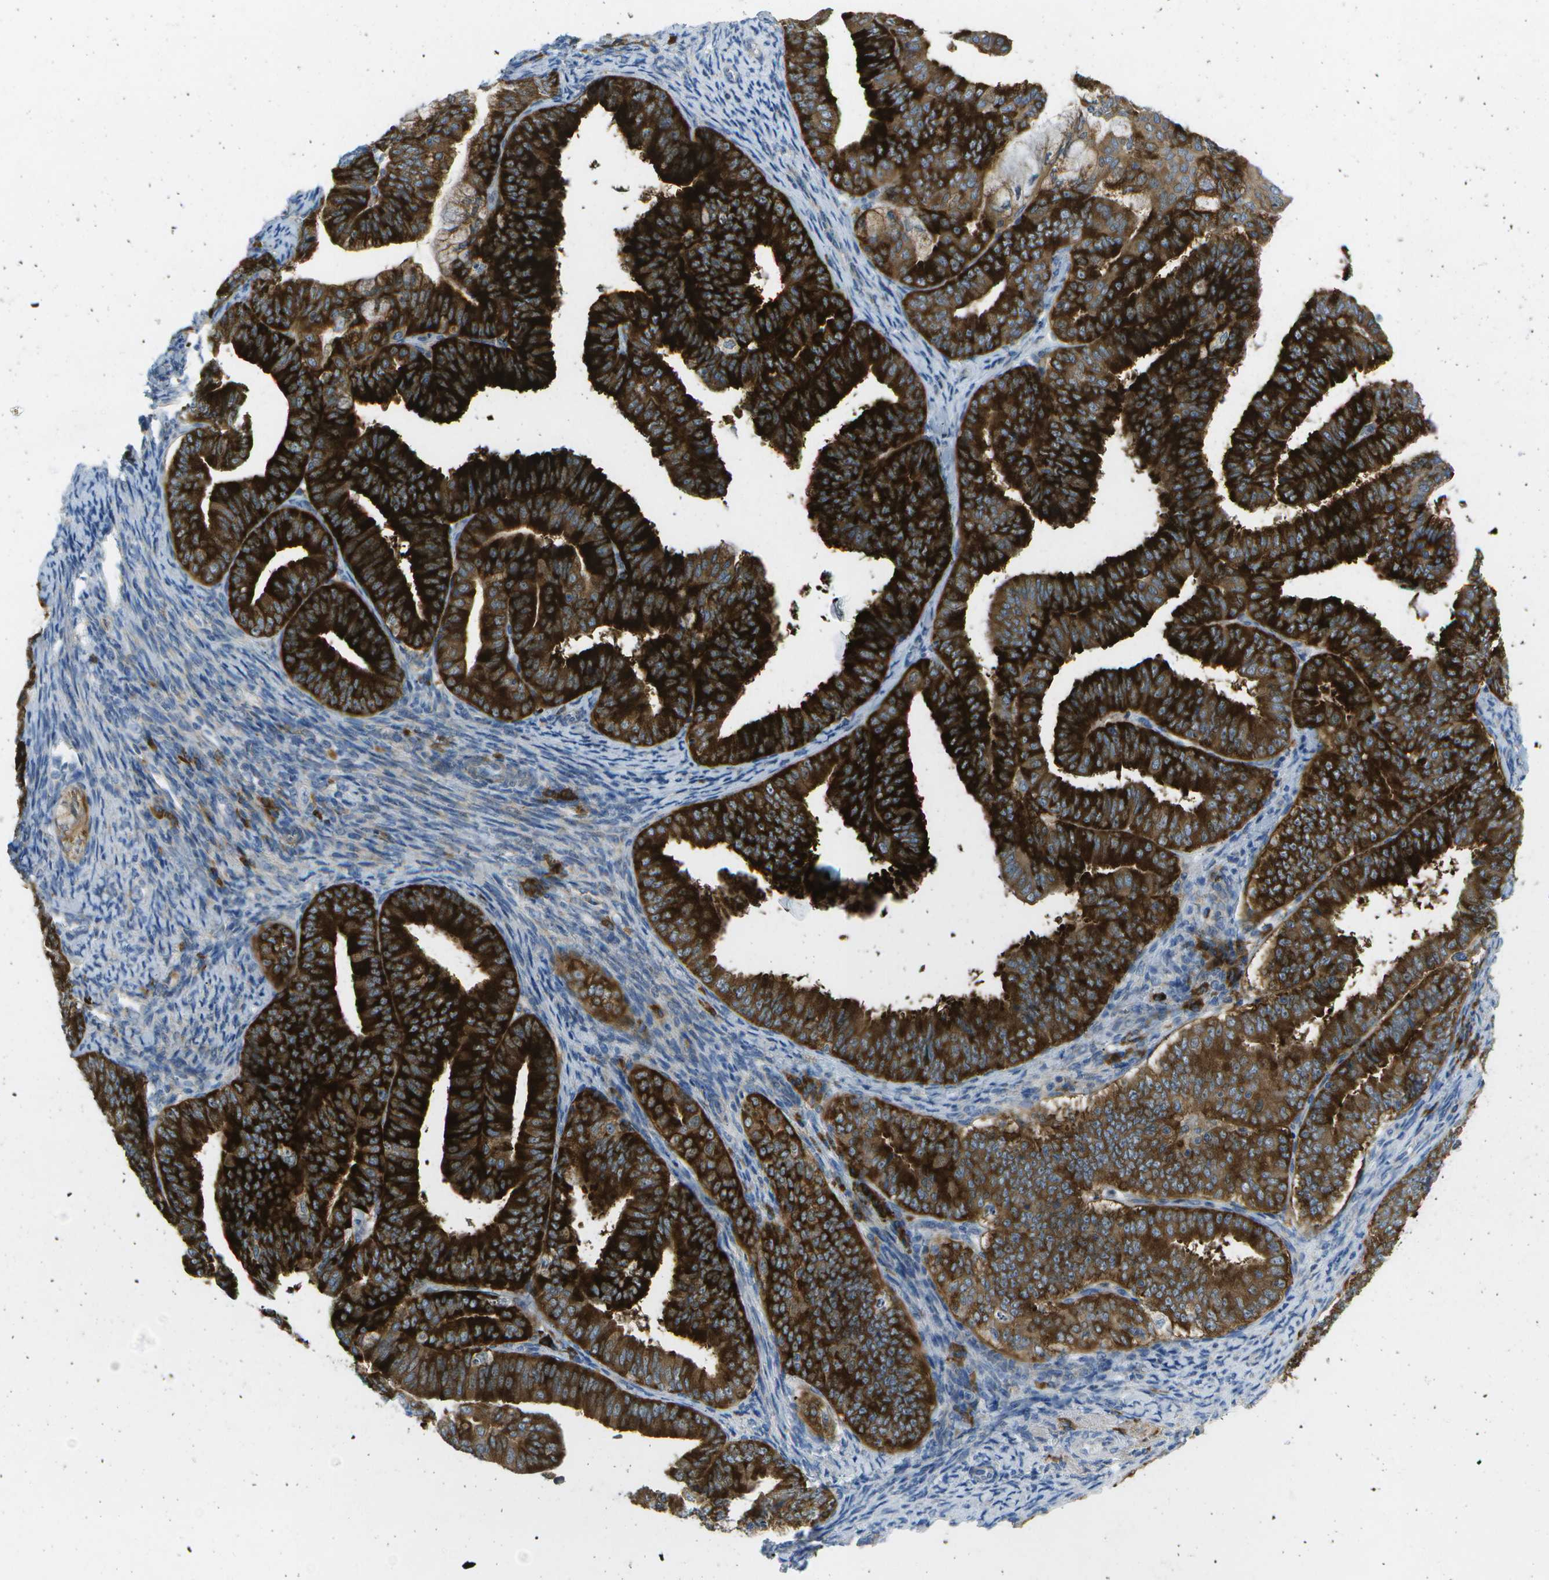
{"staining": {"intensity": "strong", "quantity": ">75%", "location": "cytoplasmic/membranous"}, "tissue": "endometrial cancer", "cell_type": "Tumor cells", "image_type": "cancer", "snomed": [{"axis": "morphology", "description": "Adenocarcinoma, NOS"}, {"axis": "topography", "description": "Endometrium"}], "caption": "Strong cytoplasmic/membranous expression for a protein is identified in about >75% of tumor cells of adenocarcinoma (endometrial) using immunohistochemistry (IHC).", "gene": "WNK2", "patient": {"sex": "female", "age": 63}}